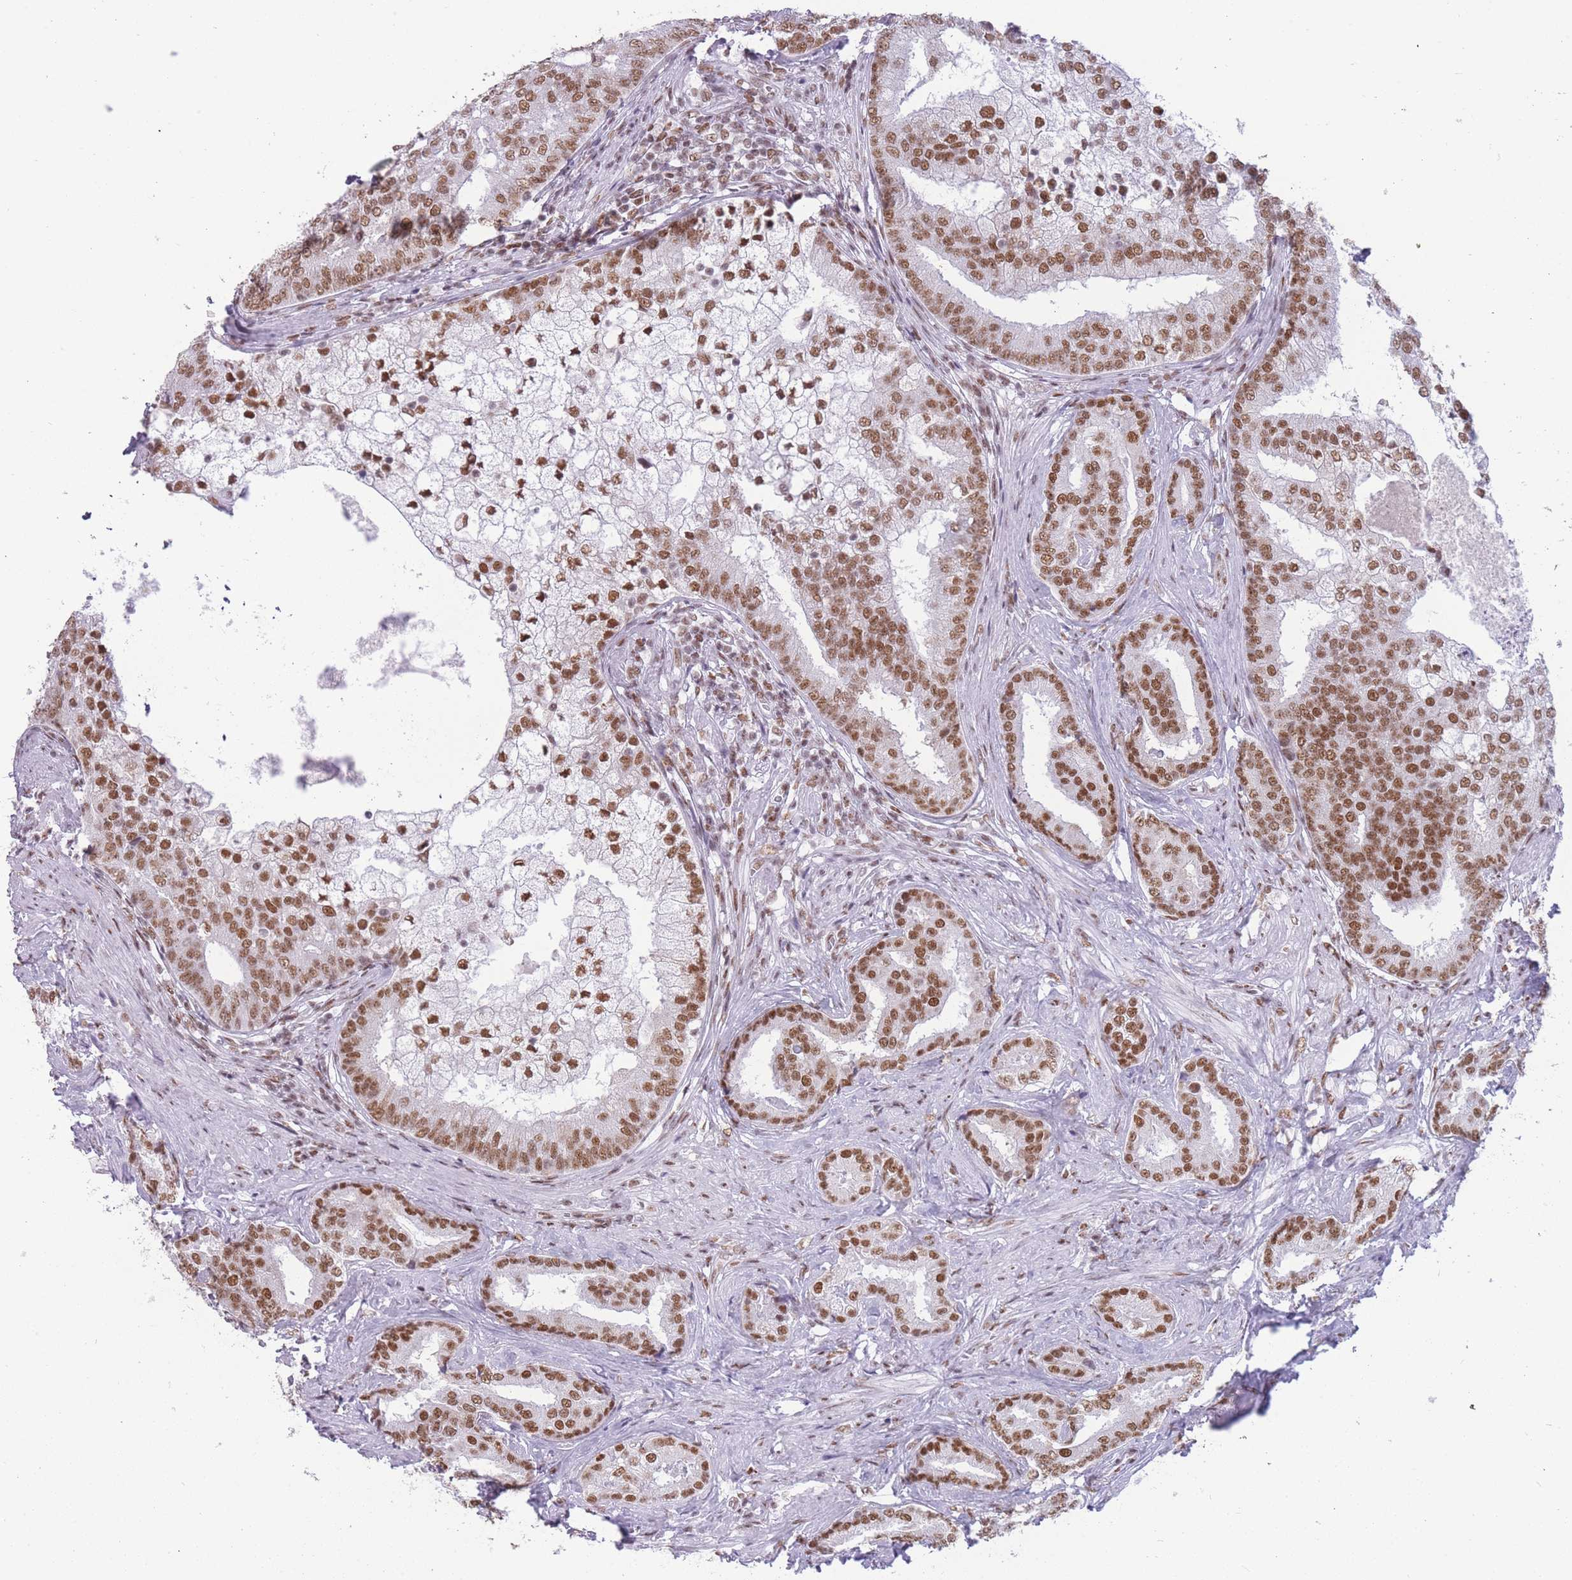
{"staining": {"intensity": "moderate", "quantity": ">75%", "location": "nuclear"}, "tissue": "prostate cancer", "cell_type": "Tumor cells", "image_type": "cancer", "snomed": [{"axis": "morphology", "description": "Adenocarcinoma, High grade"}, {"axis": "topography", "description": "Prostate"}], "caption": "Tumor cells demonstrate medium levels of moderate nuclear positivity in approximately >75% of cells in high-grade adenocarcinoma (prostate).", "gene": "HNRNPUL1", "patient": {"sex": "male", "age": 55}}